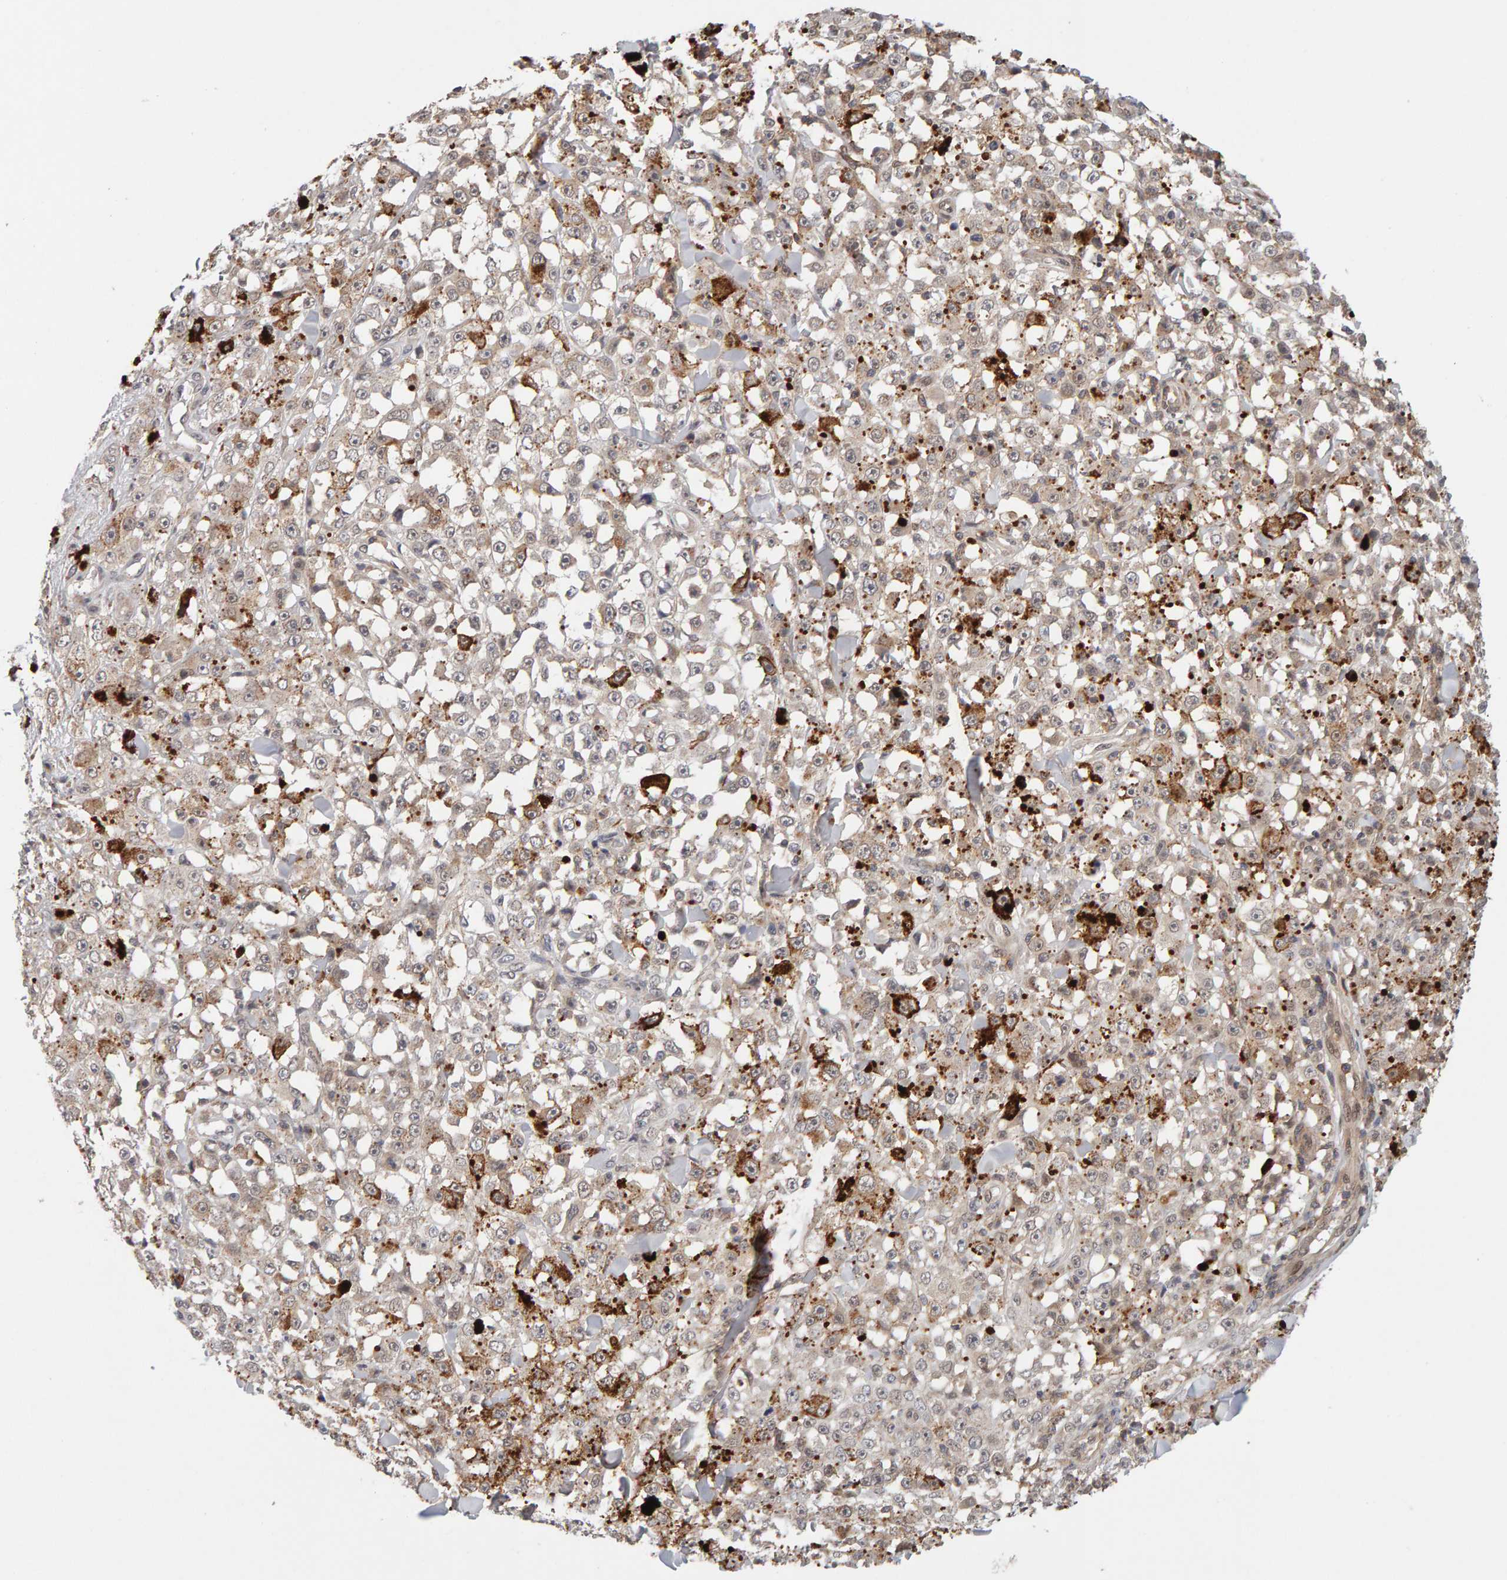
{"staining": {"intensity": "weak", "quantity": "25%-75%", "location": "cytoplasmic/membranous"}, "tissue": "melanoma", "cell_type": "Tumor cells", "image_type": "cancer", "snomed": [{"axis": "morphology", "description": "Malignant melanoma, NOS"}, {"axis": "topography", "description": "Skin"}], "caption": "Malignant melanoma stained with a protein marker demonstrates weak staining in tumor cells.", "gene": "NUDCD1", "patient": {"sex": "female", "age": 82}}